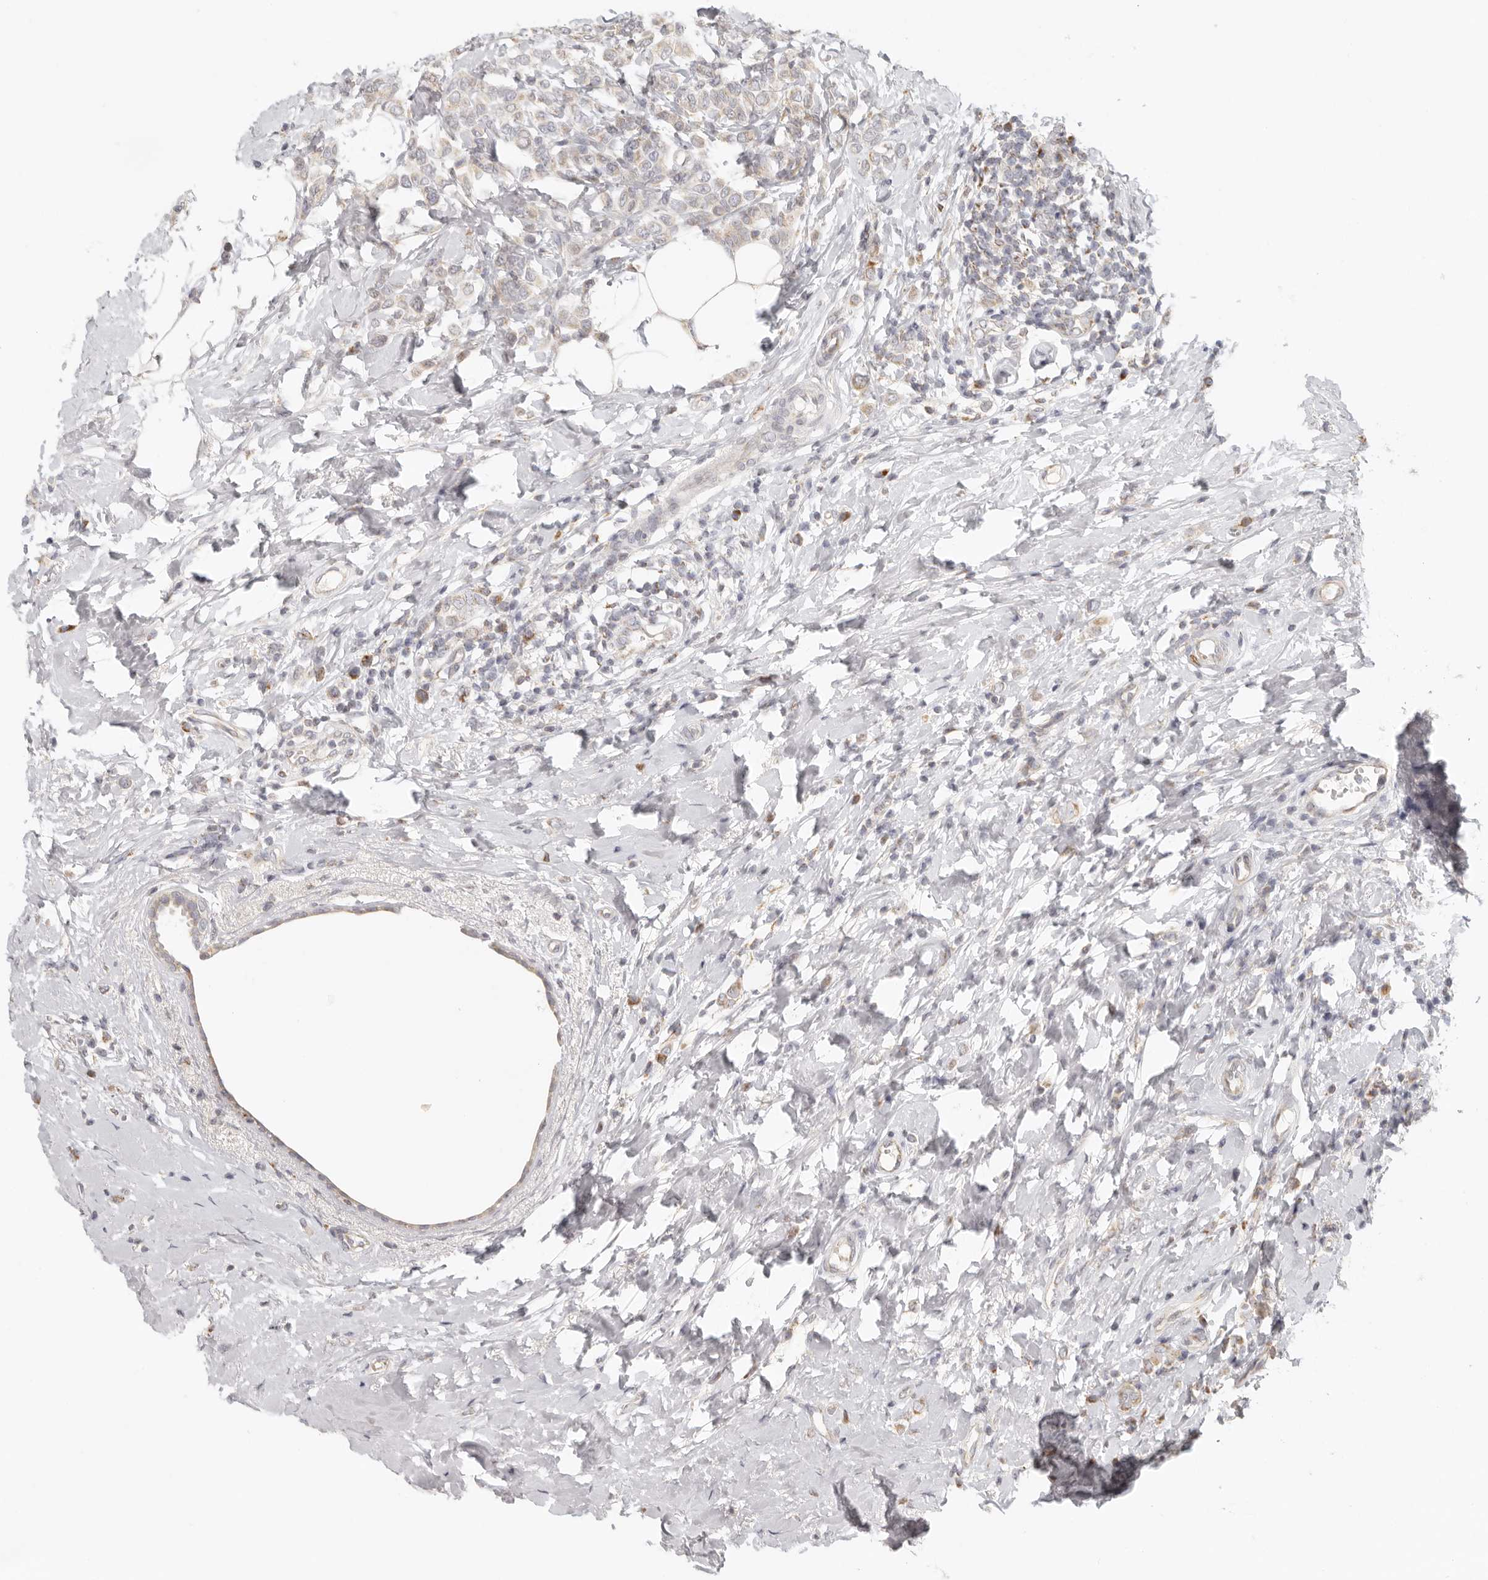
{"staining": {"intensity": "moderate", "quantity": ">75%", "location": "cytoplasmic/membranous"}, "tissue": "breast cancer", "cell_type": "Tumor cells", "image_type": "cancer", "snomed": [{"axis": "morphology", "description": "Lobular carcinoma"}, {"axis": "topography", "description": "Breast"}], "caption": "Lobular carcinoma (breast) stained with a protein marker exhibits moderate staining in tumor cells.", "gene": "KDF1", "patient": {"sex": "female", "age": 47}}